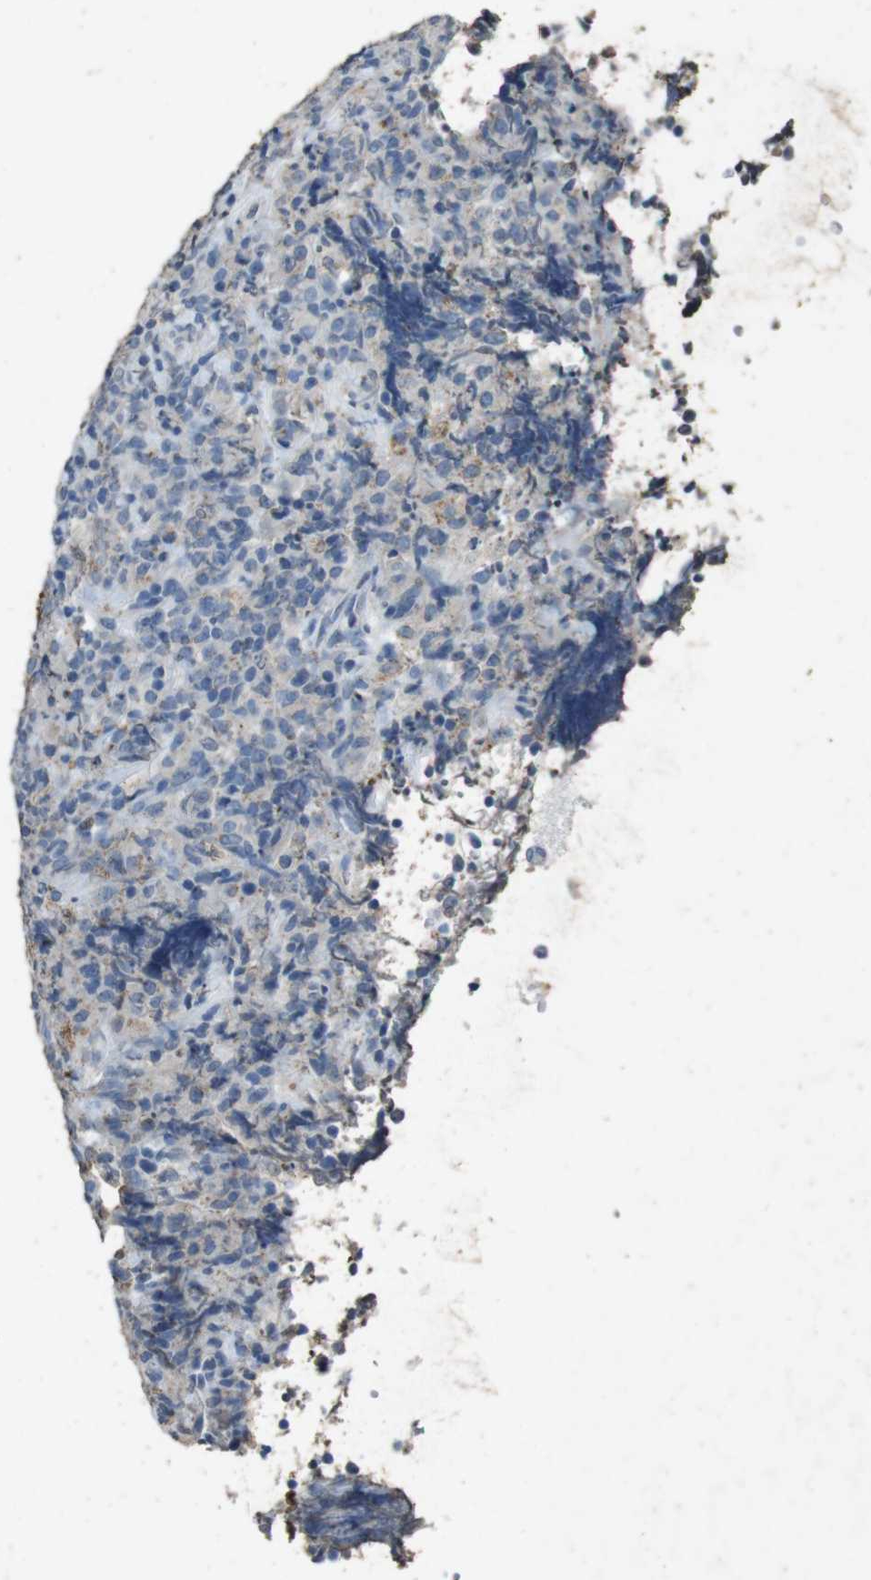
{"staining": {"intensity": "negative", "quantity": "none", "location": "none"}, "tissue": "lymphoma", "cell_type": "Tumor cells", "image_type": "cancer", "snomed": [{"axis": "morphology", "description": "Malignant lymphoma, non-Hodgkin's type, High grade"}, {"axis": "topography", "description": "Tonsil"}], "caption": "High power microscopy micrograph of an immunohistochemistry (IHC) histopathology image of high-grade malignant lymphoma, non-Hodgkin's type, revealing no significant staining in tumor cells.", "gene": "STBD1", "patient": {"sex": "female", "age": 36}}